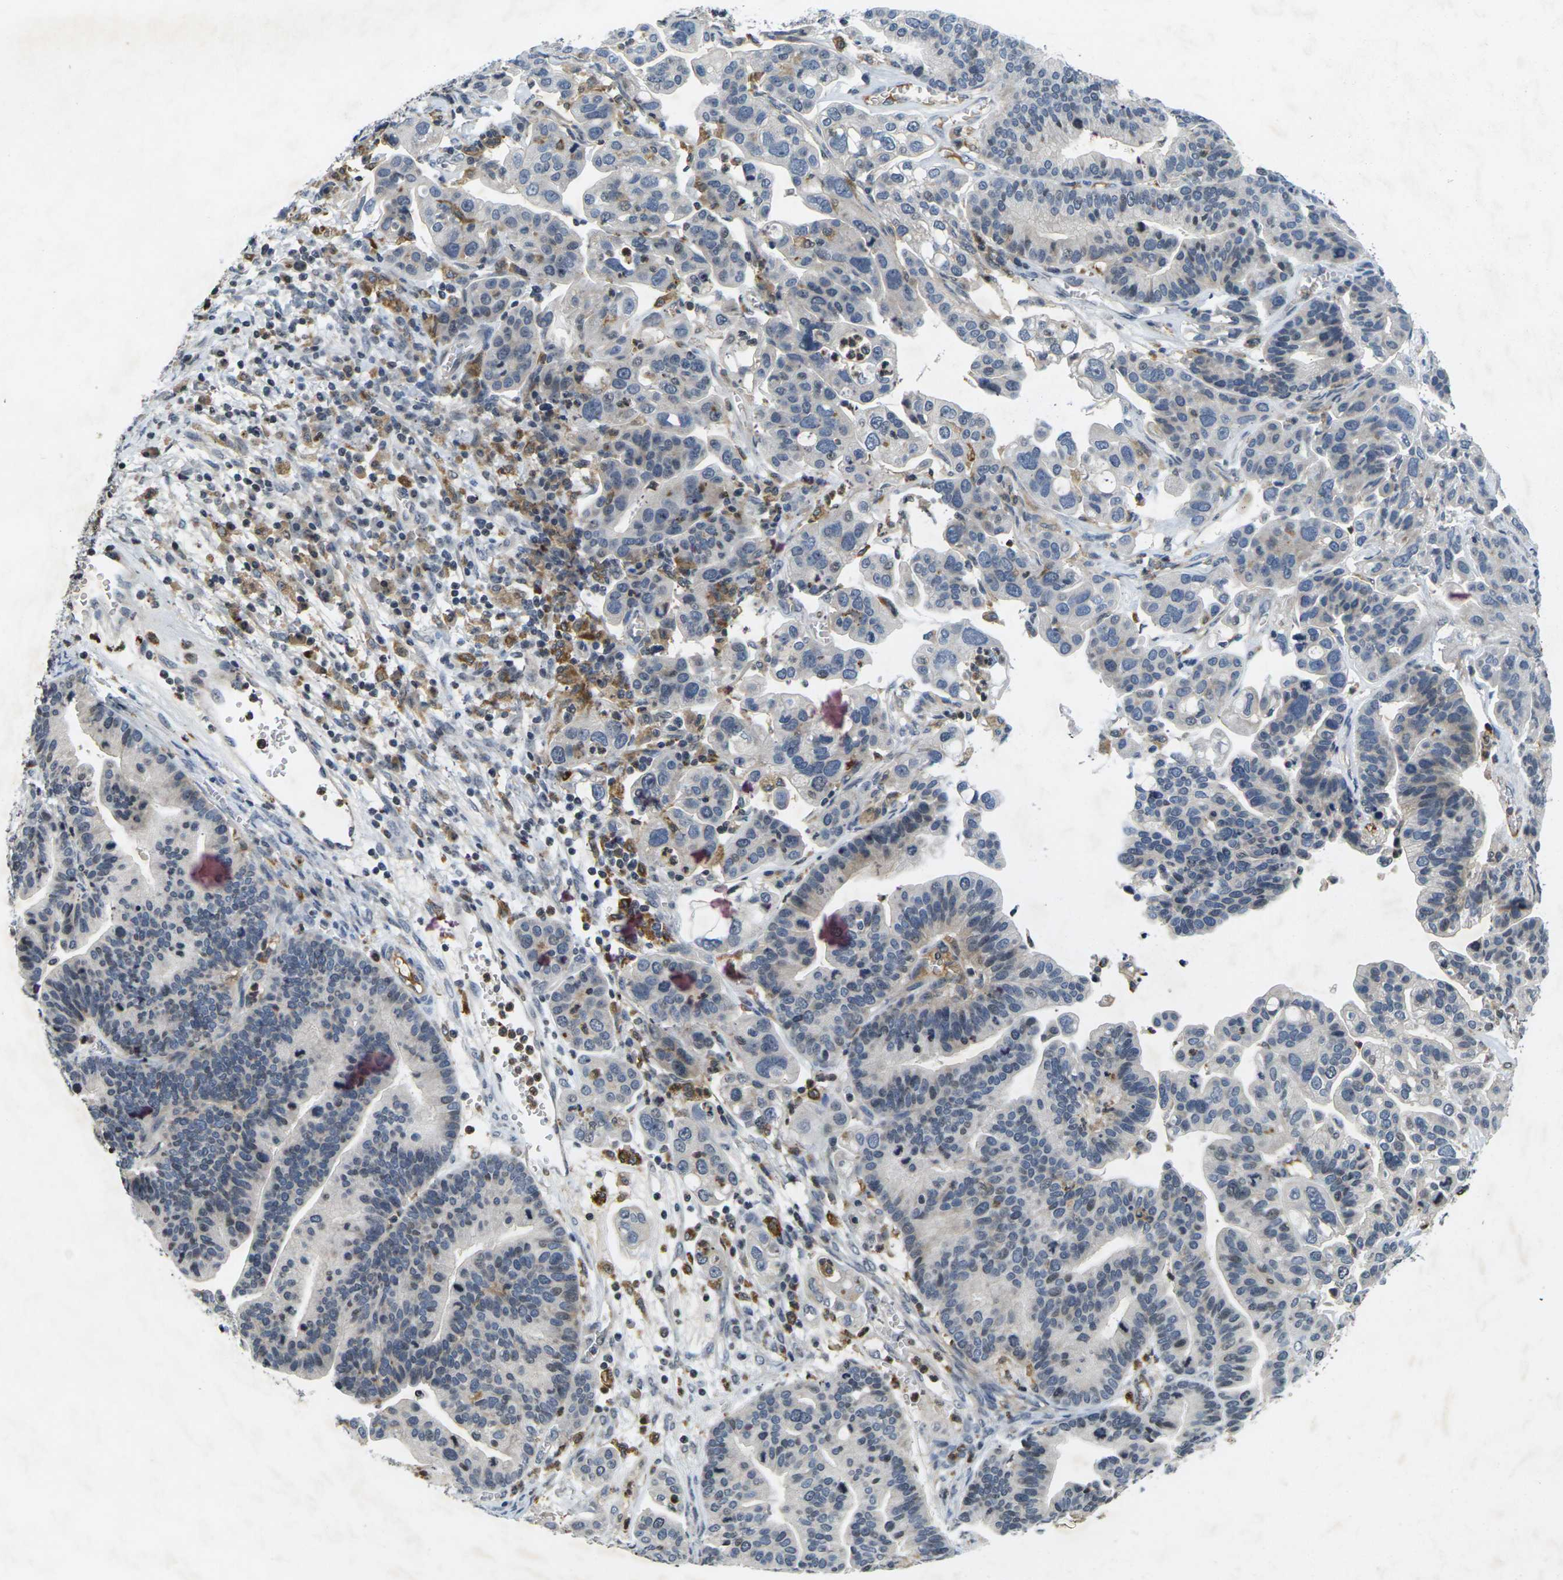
{"staining": {"intensity": "weak", "quantity": "<25%", "location": "cytoplasmic/membranous"}, "tissue": "ovarian cancer", "cell_type": "Tumor cells", "image_type": "cancer", "snomed": [{"axis": "morphology", "description": "Cystadenocarcinoma, serous, NOS"}, {"axis": "topography", "description": "Ovary"}], "caption": "This is an IHC photomicrograph of ovarian cancer (serous cystadenocarcinoma). There is no positivity in tumor cells.", "gene": "C1QC", "patient": {"sex": "female", "age": 56}}